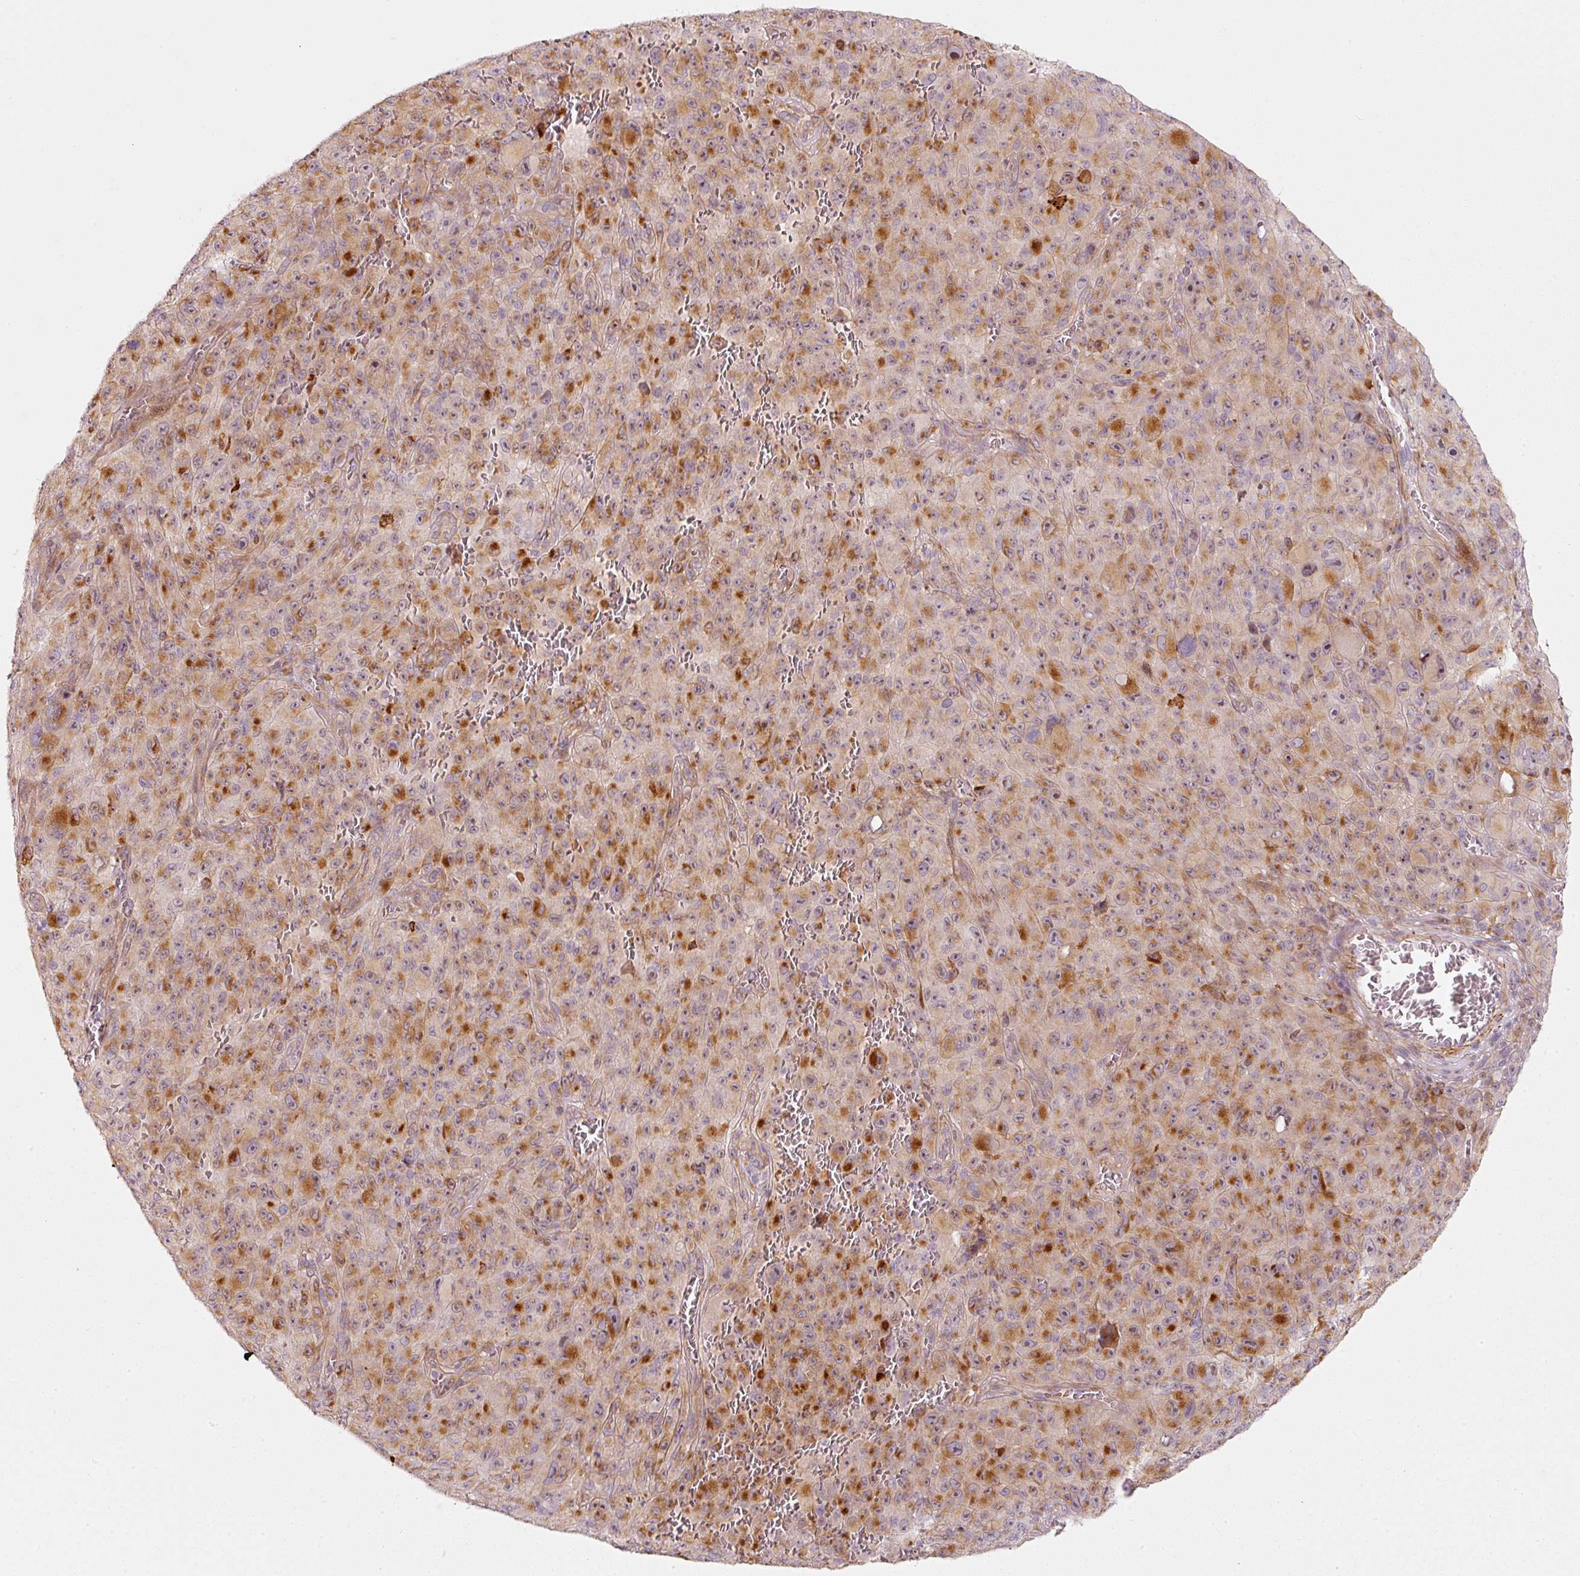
{"staining": {"intensity": "moderate", "quantity": ">75%", "location": "cytoplasmic/membranous"}, "tissue": "melanoma", "cell_type": "Tumor cells", "image_type": "cancer", "snomed": [{"axis": "morphology", "description": "Malignant melanoma, NOS"}, {"axis": "topography", "description": "Skin"}], "caption": "IHC micrograph of neoplastic tissue: malignant melanoma stained using IHC displays medium levels of moderate protein expression localized specifically in the cytoplasmic/membranous of tumor cells, appearing as a cytoplasmic/membranous brown color.", "gene": "KCNQ1", "patient": {"sex": "female", "age": 82}}